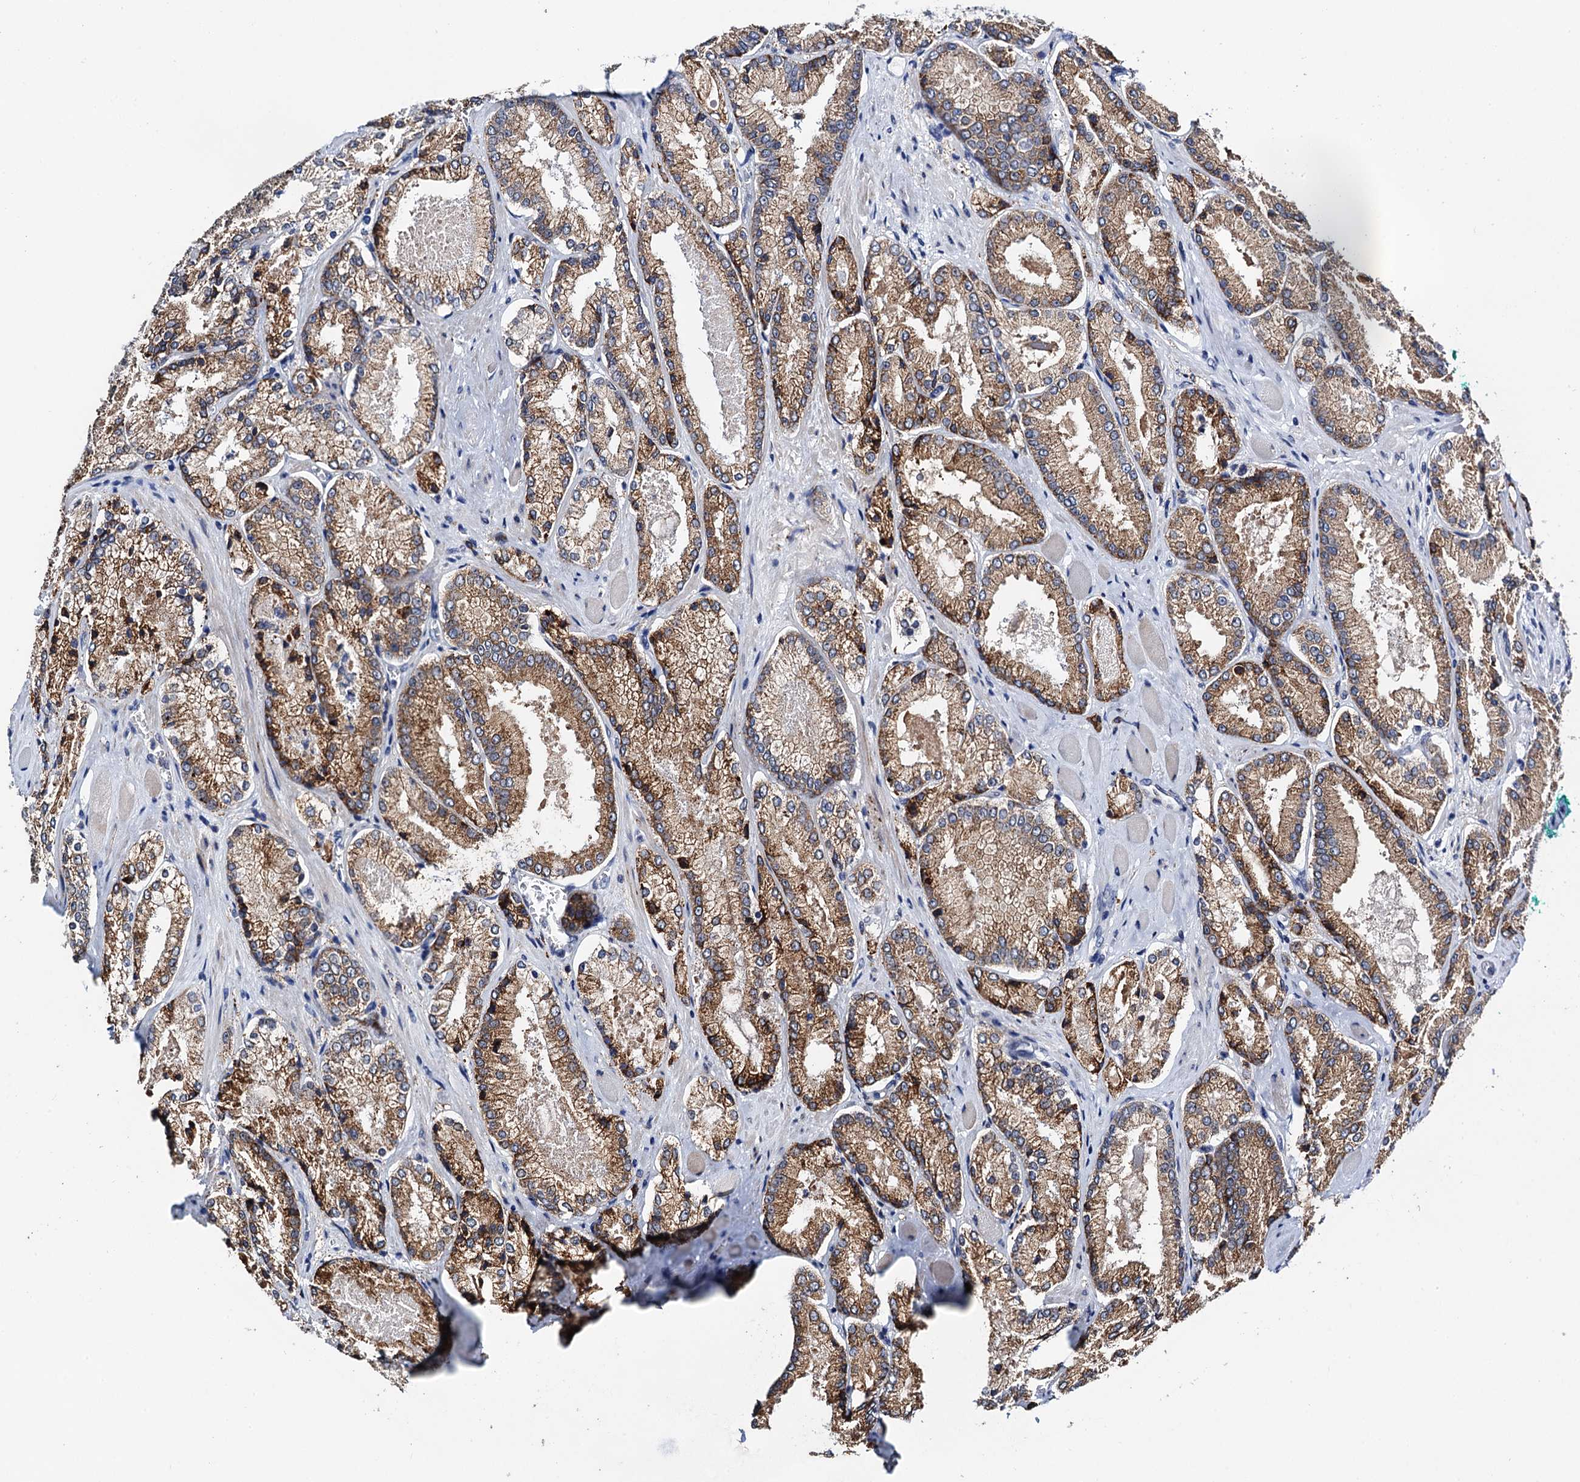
{"staining": {"intensity": "moderate", "quantity": ">75%", "location": "cytoplasmic/membranous"}, "tissue": "prostate cancer", "cell_type": "Tumor cells", "image_type": "cancer", "snomed": [{"axis": "morphology", "description": "Adenocarcinoma, Low grade"}, {"axis": "topography", "description": "Prostate"}], "caption": "Immunohistochemistry (IHC) photomicrograph of human prostate cancer (adenocarcinoma (low-grade)) stained for a protein (brown), which shows medium levels of moderate cytoplasmic/membranous positivity in approximately >75% of tumor cells.", "gene": "SLC7A10", "patient": {"sex": "male", "age": 74}}